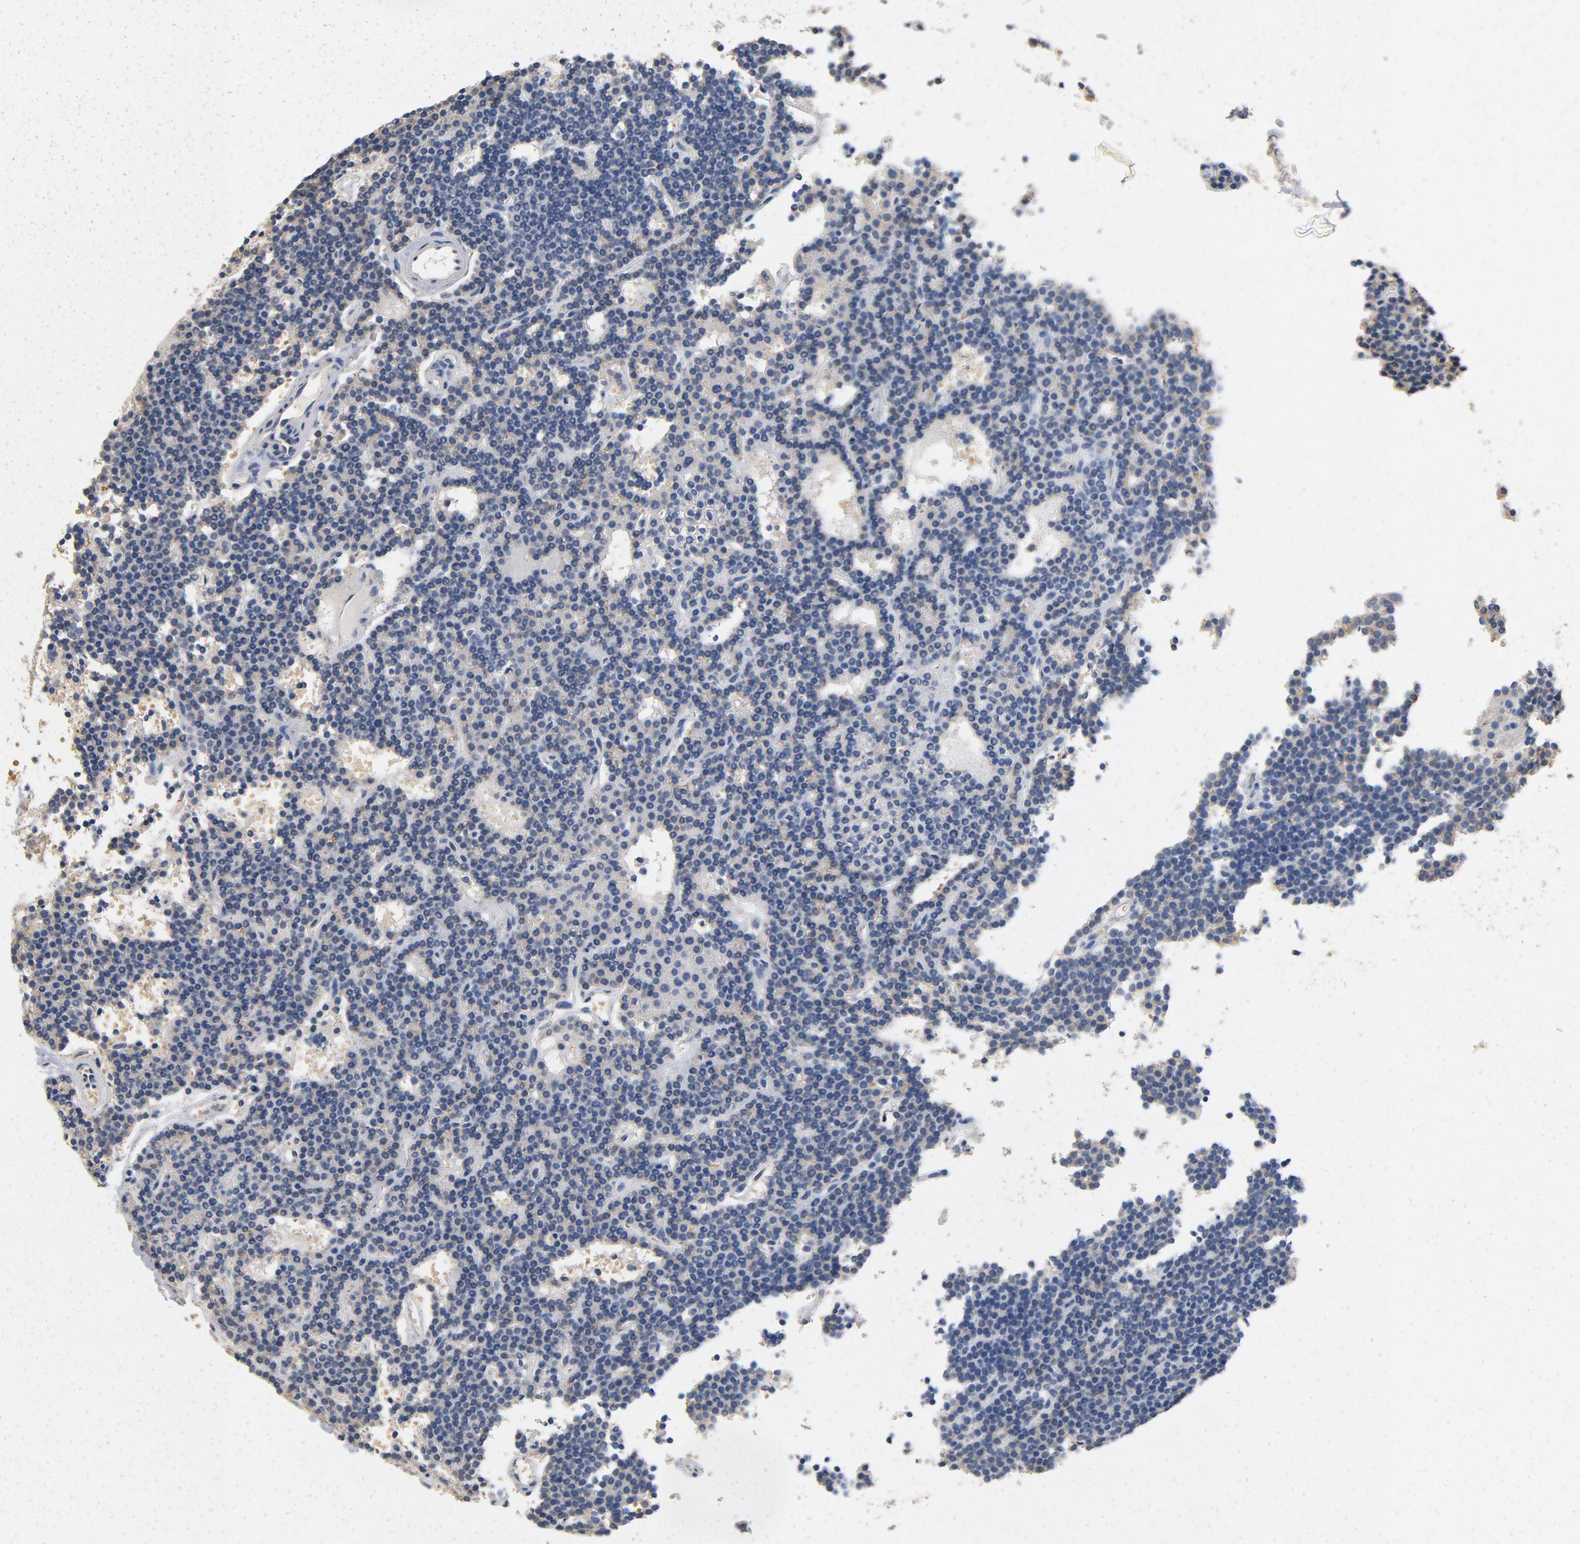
{"staining": {"intensity": "negative", "quantity": "none", "location": "none"}, "tissue": "parathyroid gland", "cell_type": "Glandular cells", "image_type": "normal", "snomed": [{"axis": "morphology", "description": "Normal tissue, NOS"}, {"axis": "topography", "description": "Parathyroid gland"}], "caption": "Immunohistochemical staining of benign parathyroid gland exhibits no significant staining in glandular cells. (DAB (3,3'-diaminobenzidine) IHC with hematoxylin counter stain).", "gene": "LMAN2", "patient": {"sex": "female", "age": 45}}